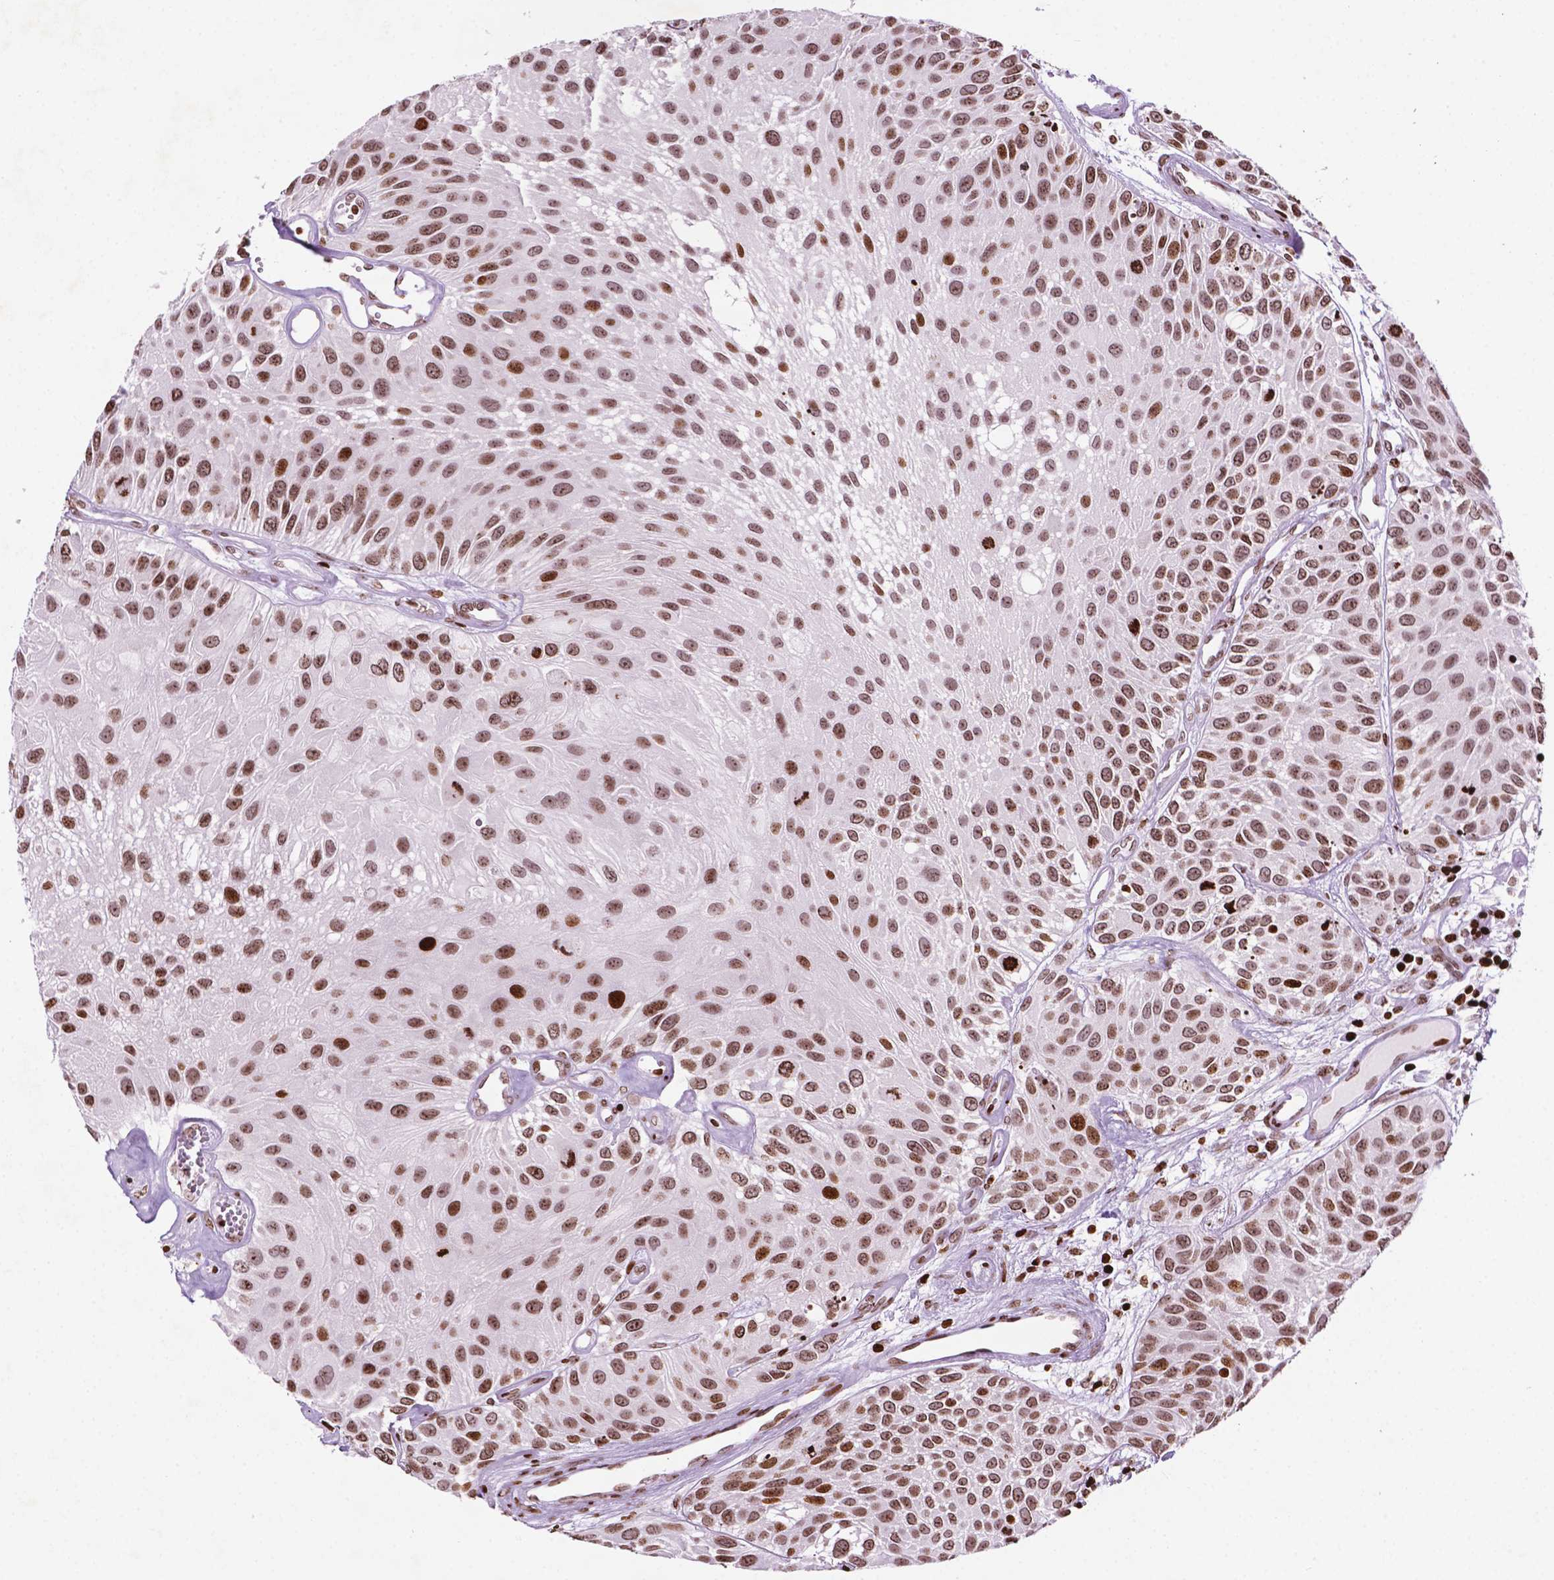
{"staining": {"intensity": "strong", "quantity": ">75%", "location": "nuclear"}, "tissue": "urothelial cancer", "cell_type": "Tumor cells", "image_type": "cancer", "snomed": [{"axis": "morphology", "description": "Urothelial carcinoma, Low grade"}, {"axis": "topography", "description": "Urinary bladder"}], "caption": "Human low-grade urothelial carcinoma stained for a protein (brown) exhibits strong nuclear positive positivity in approximately >75% of tumor cells.", "gene": "TMEM250", "patient": {"sex": "female", "age": 87}}